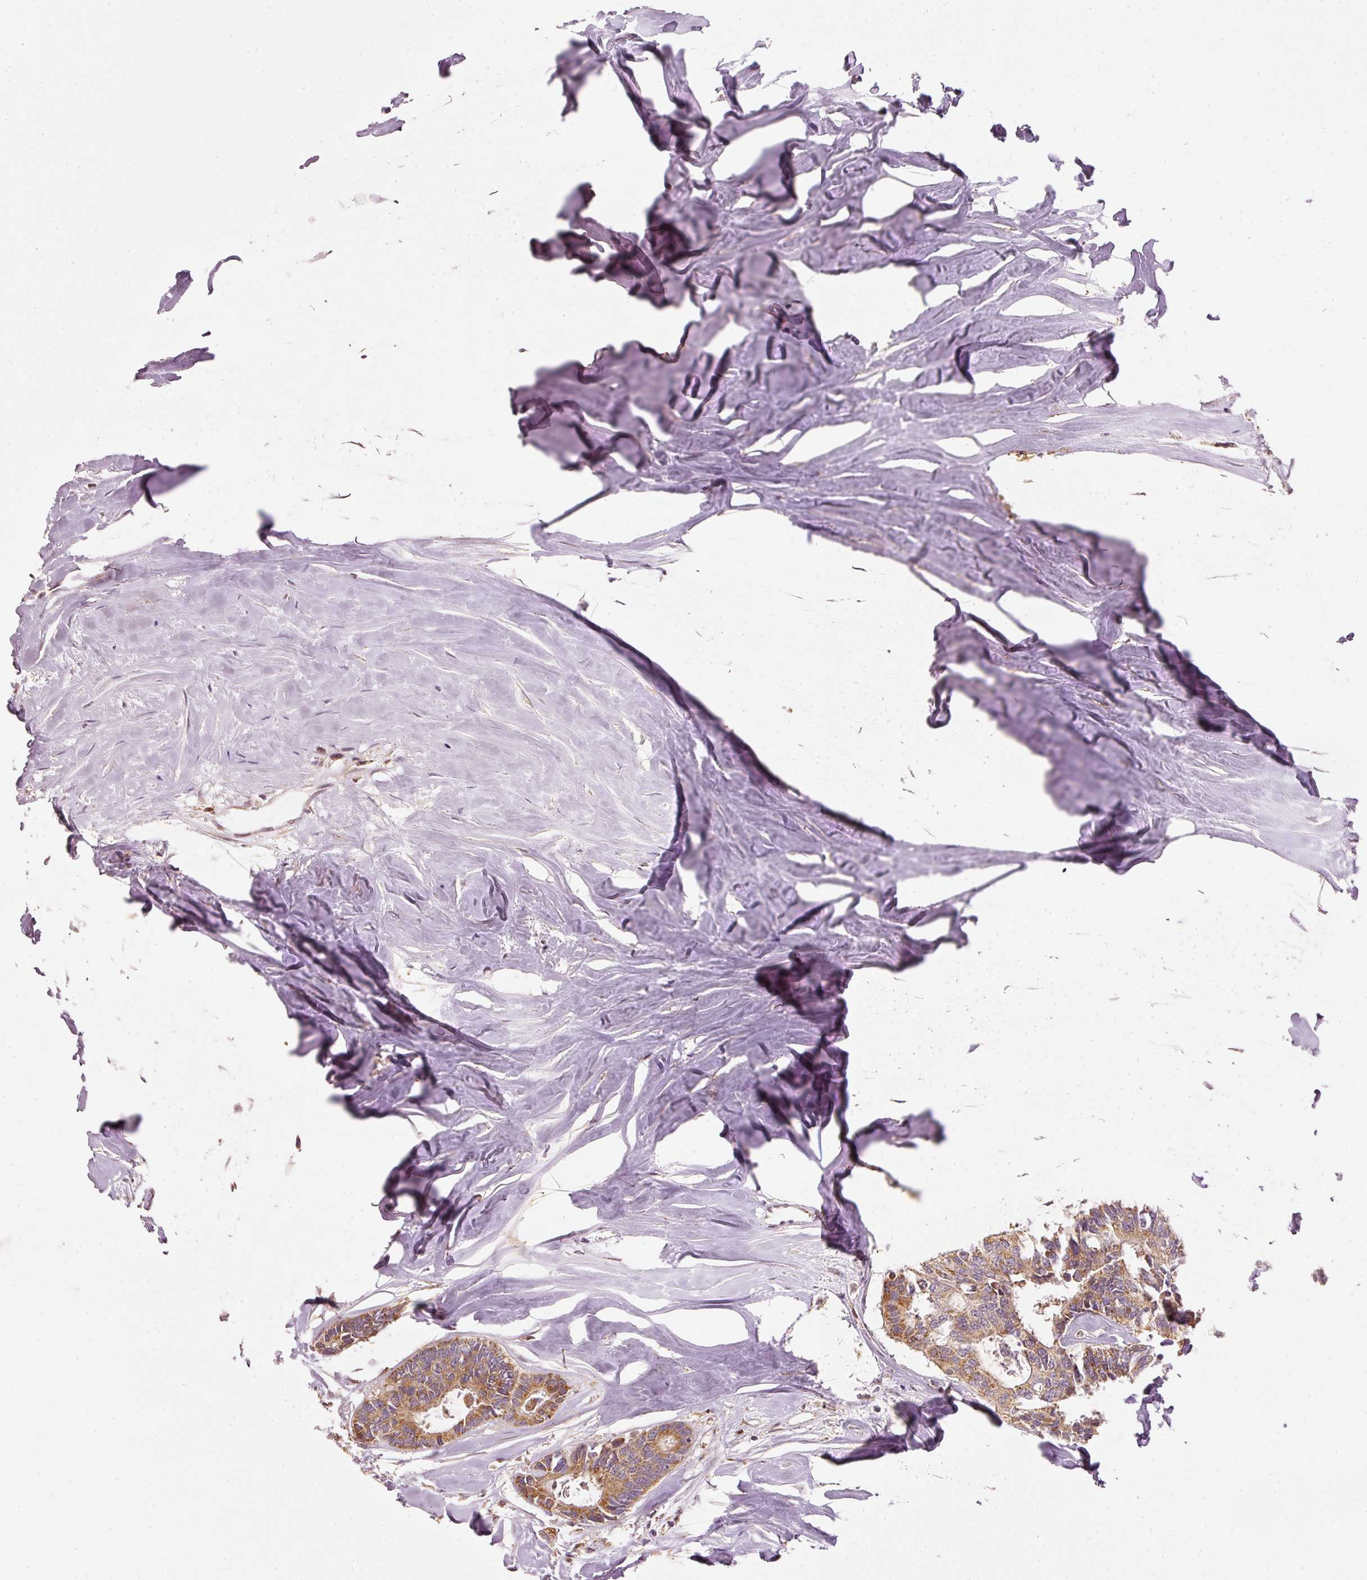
{"staining": {"intensity": "moderate", "quantity": ">75%", "location": "cytoplasmic/membranous"}, "tissue": "colorectal cancer", "cell_type": "Tumor cells", "image_type": "cancer", "snomed": [{"axis": "morphology", "description": "Adenocarcinoma, NOS"}, {"axis": "topography", "description": "Colon"}, {"axis": "topography", "description": "Rectum"}], "caption": "Immunohistochemical staining of colorectal cancer (adenocarcinoma) reveals medium levels of moderate cytoplasmic/membranous protein expression in about >75% of tumor cells.", "gene": "MTHFD1L", "patient": {"sex": "male", "age": 57}}